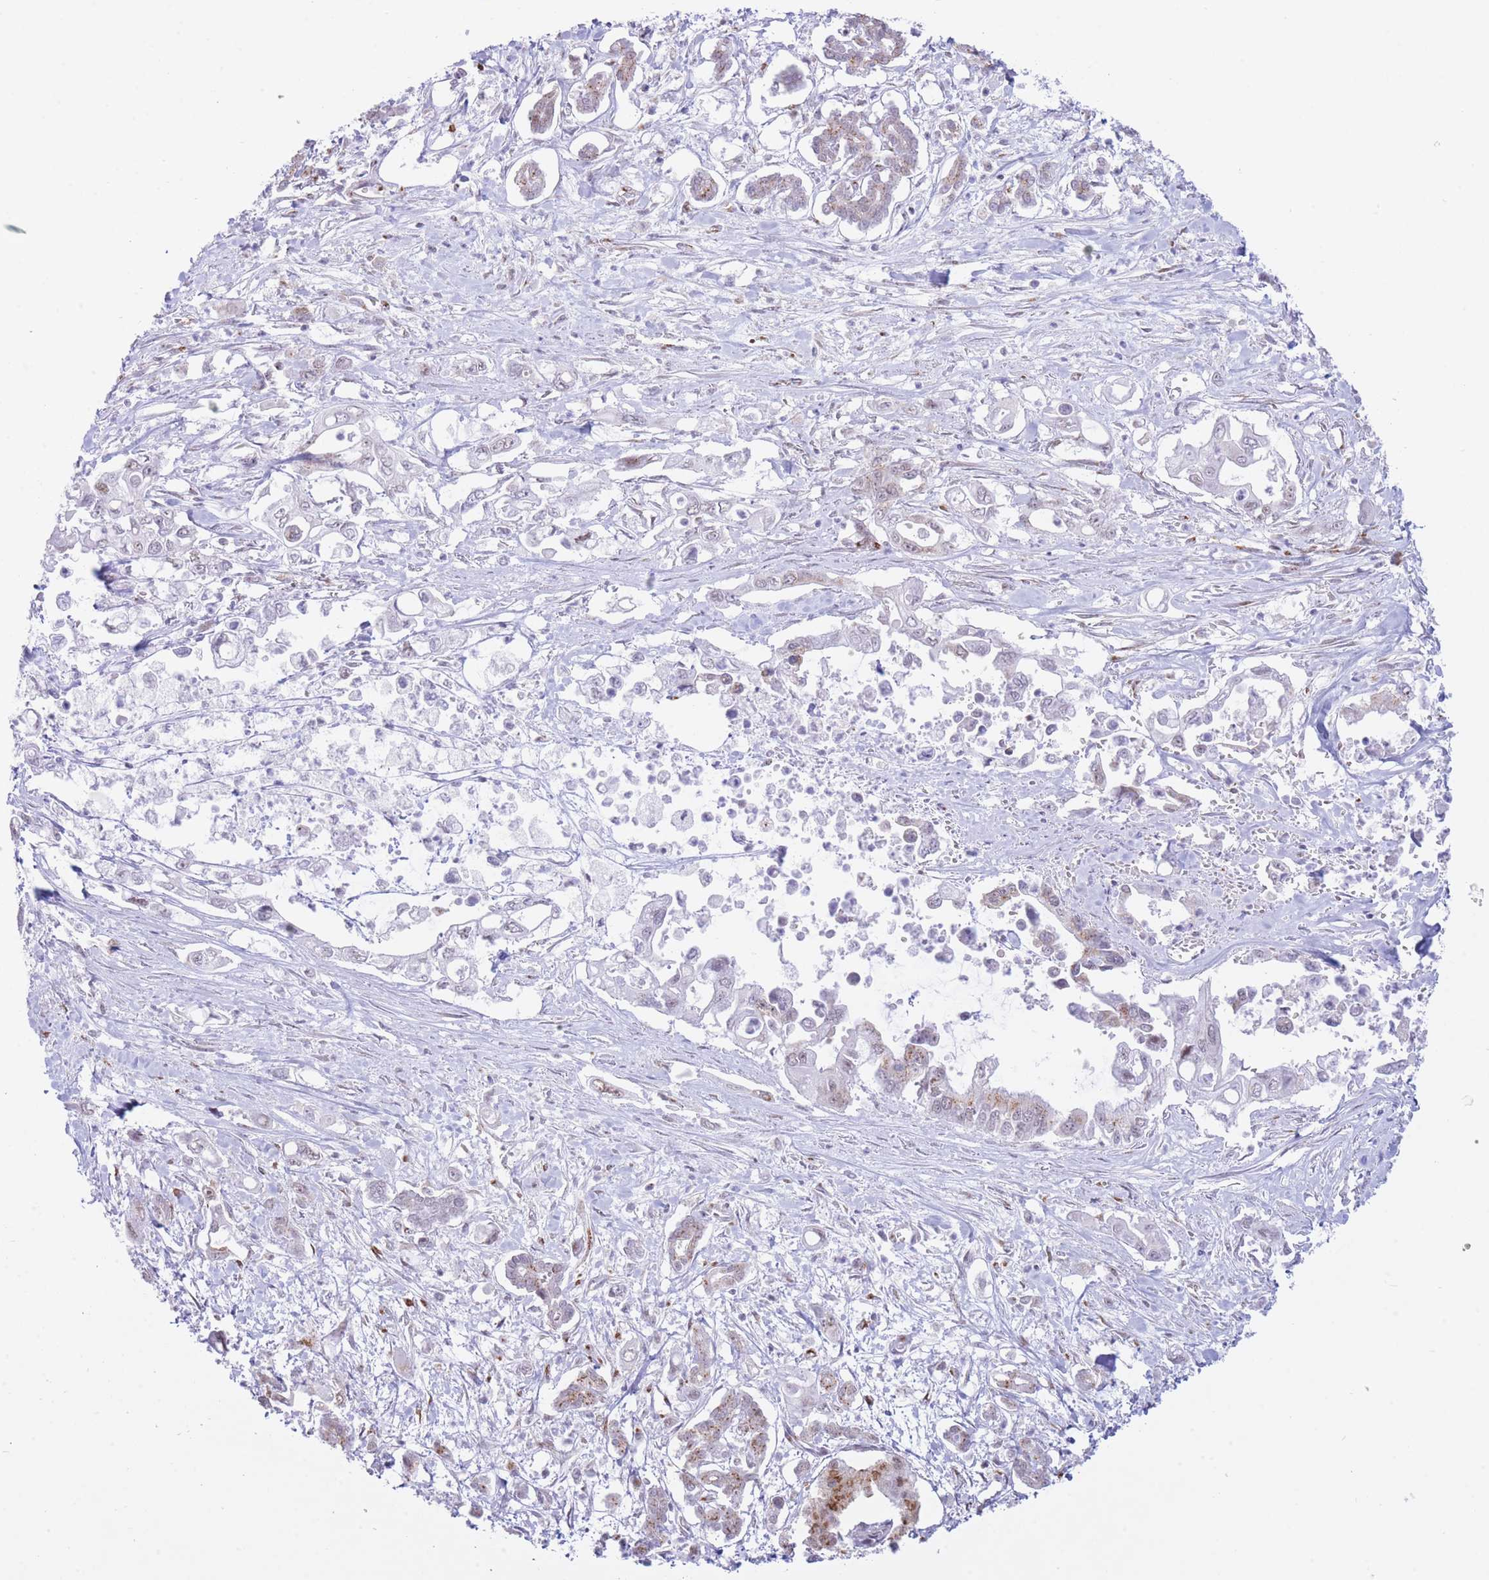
{"staining": {"intensity": "weak", "quantity": "<25%", "location": "cytoplasmic/membranous"}, "tissue": "pancreatic cancer", "cell_type": "Tumor cells", "image_type": "cancer", "snomed": [{"axis": "morphology", "description": "Adenocarcinoma, NOS"}, {"axis": "topography", "description": "Pancreas"}], "caption": "An immunohistochemistry (IHC) photomicrograph of adenocarcinoma (pancreatic) is shown. There is no staining in tumor cells of adenocarcinoma (pancreatic). (Stains: DAB IHC with hematoxylin counter stain, Microscopy: brightfield microscopy at high magnification).", "gene": "INO80C", "patient": {"sex": "male", "age": 61}}